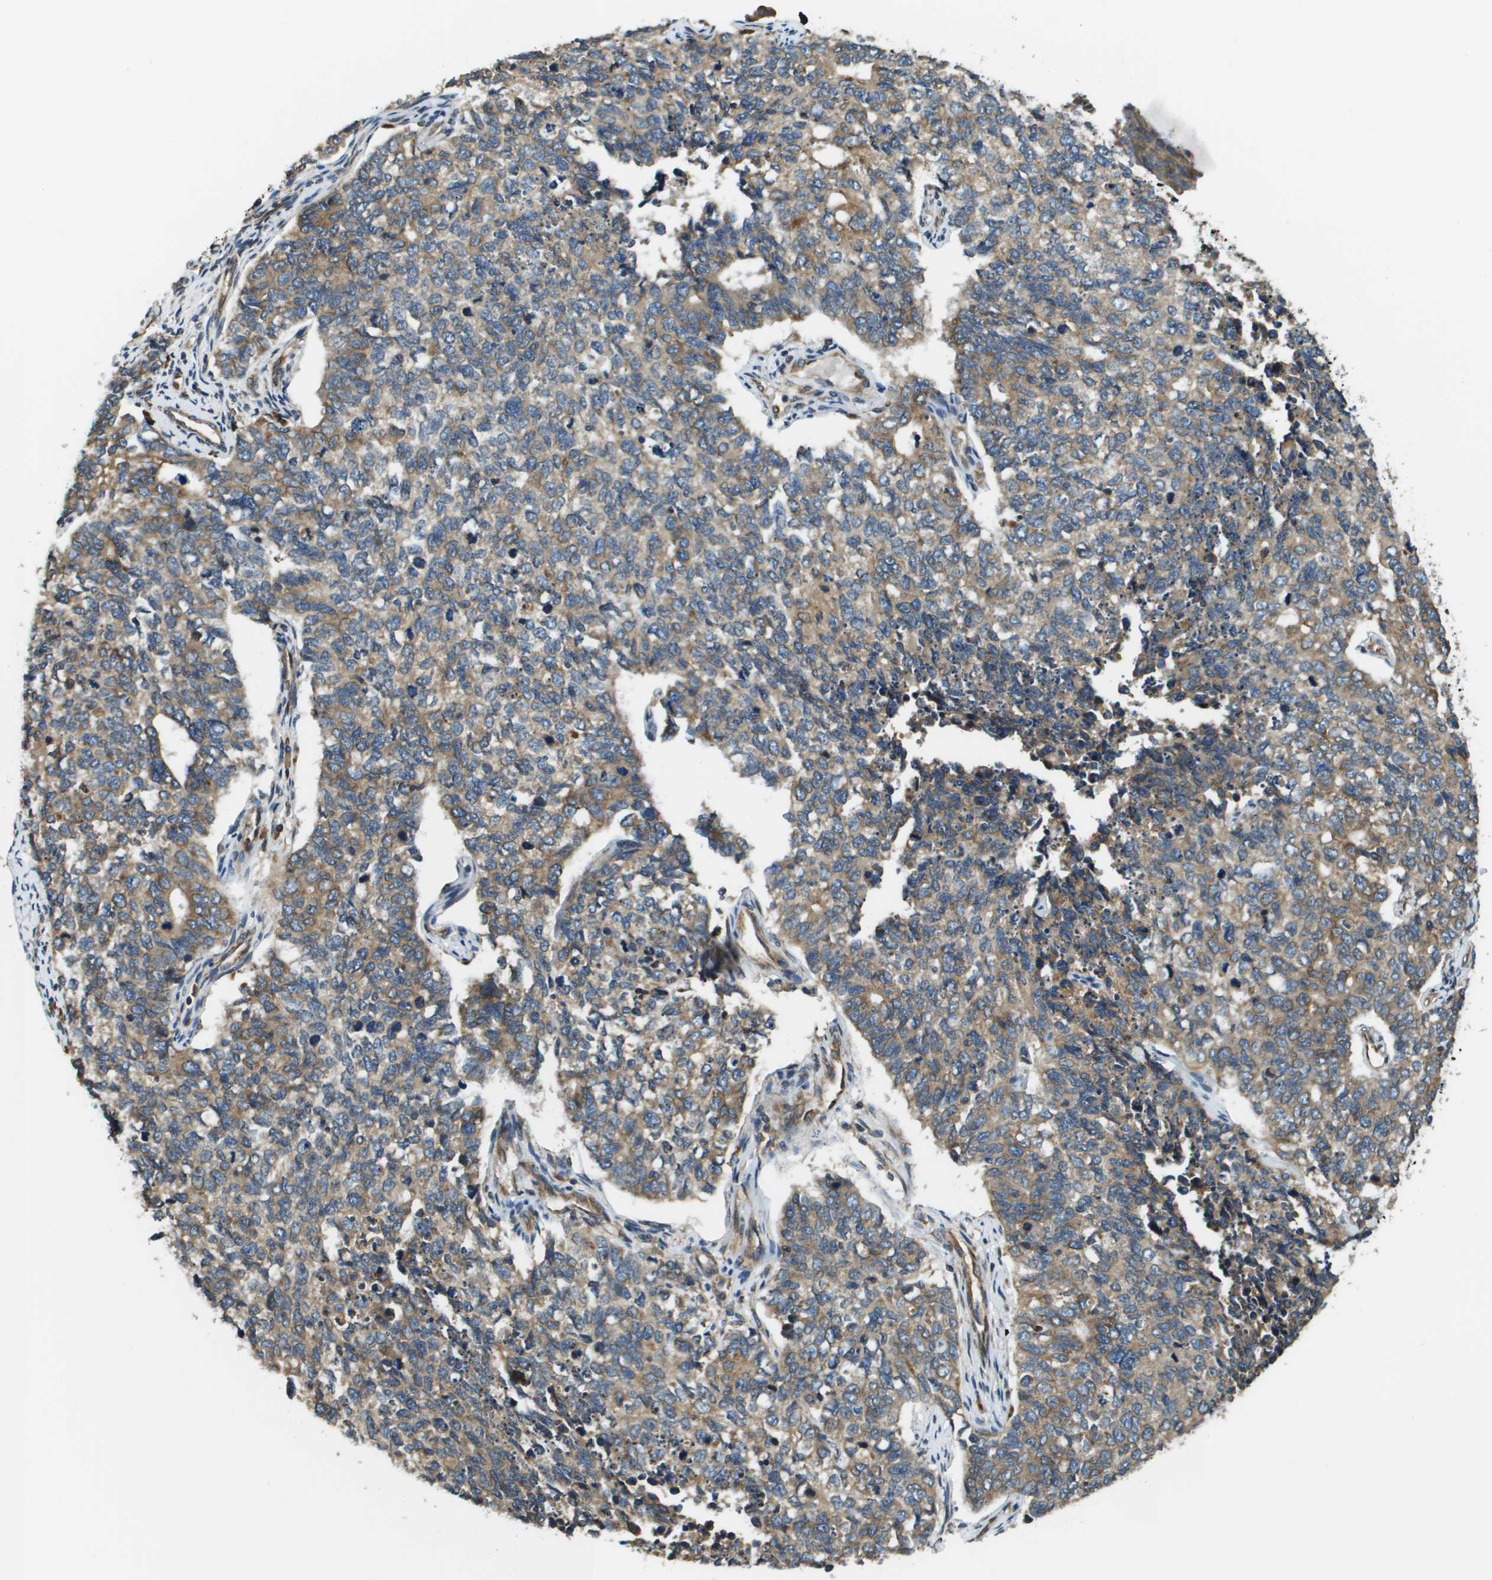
{"staining": {"intensity": "moderate", "quantity": ">75%", "location": "cytoplasmic/membranous"}, "tissue": "cervical cancer", "cell_type": "Tumor cells", "image_type": "cancer", "snomed": [{"axis": "morphology", "description": "Squamous cell carcinoma, NOS"}, {"axis": "topography", "description": "Cervix"}], "caption": "Protein analysis of cervical squamous cell carcinoma tissue demonstrates moderate cytoplasmic/membranous positivity in approximately >75% of tumor cells. (Stains: DAB (3,3'-diaminobenzidine) in brown, nuclei in blue, Microscopy: brightfield microscopy at high magnification).", "gene": "SEC62", "patient": {"sex": "female", "age": 63}}